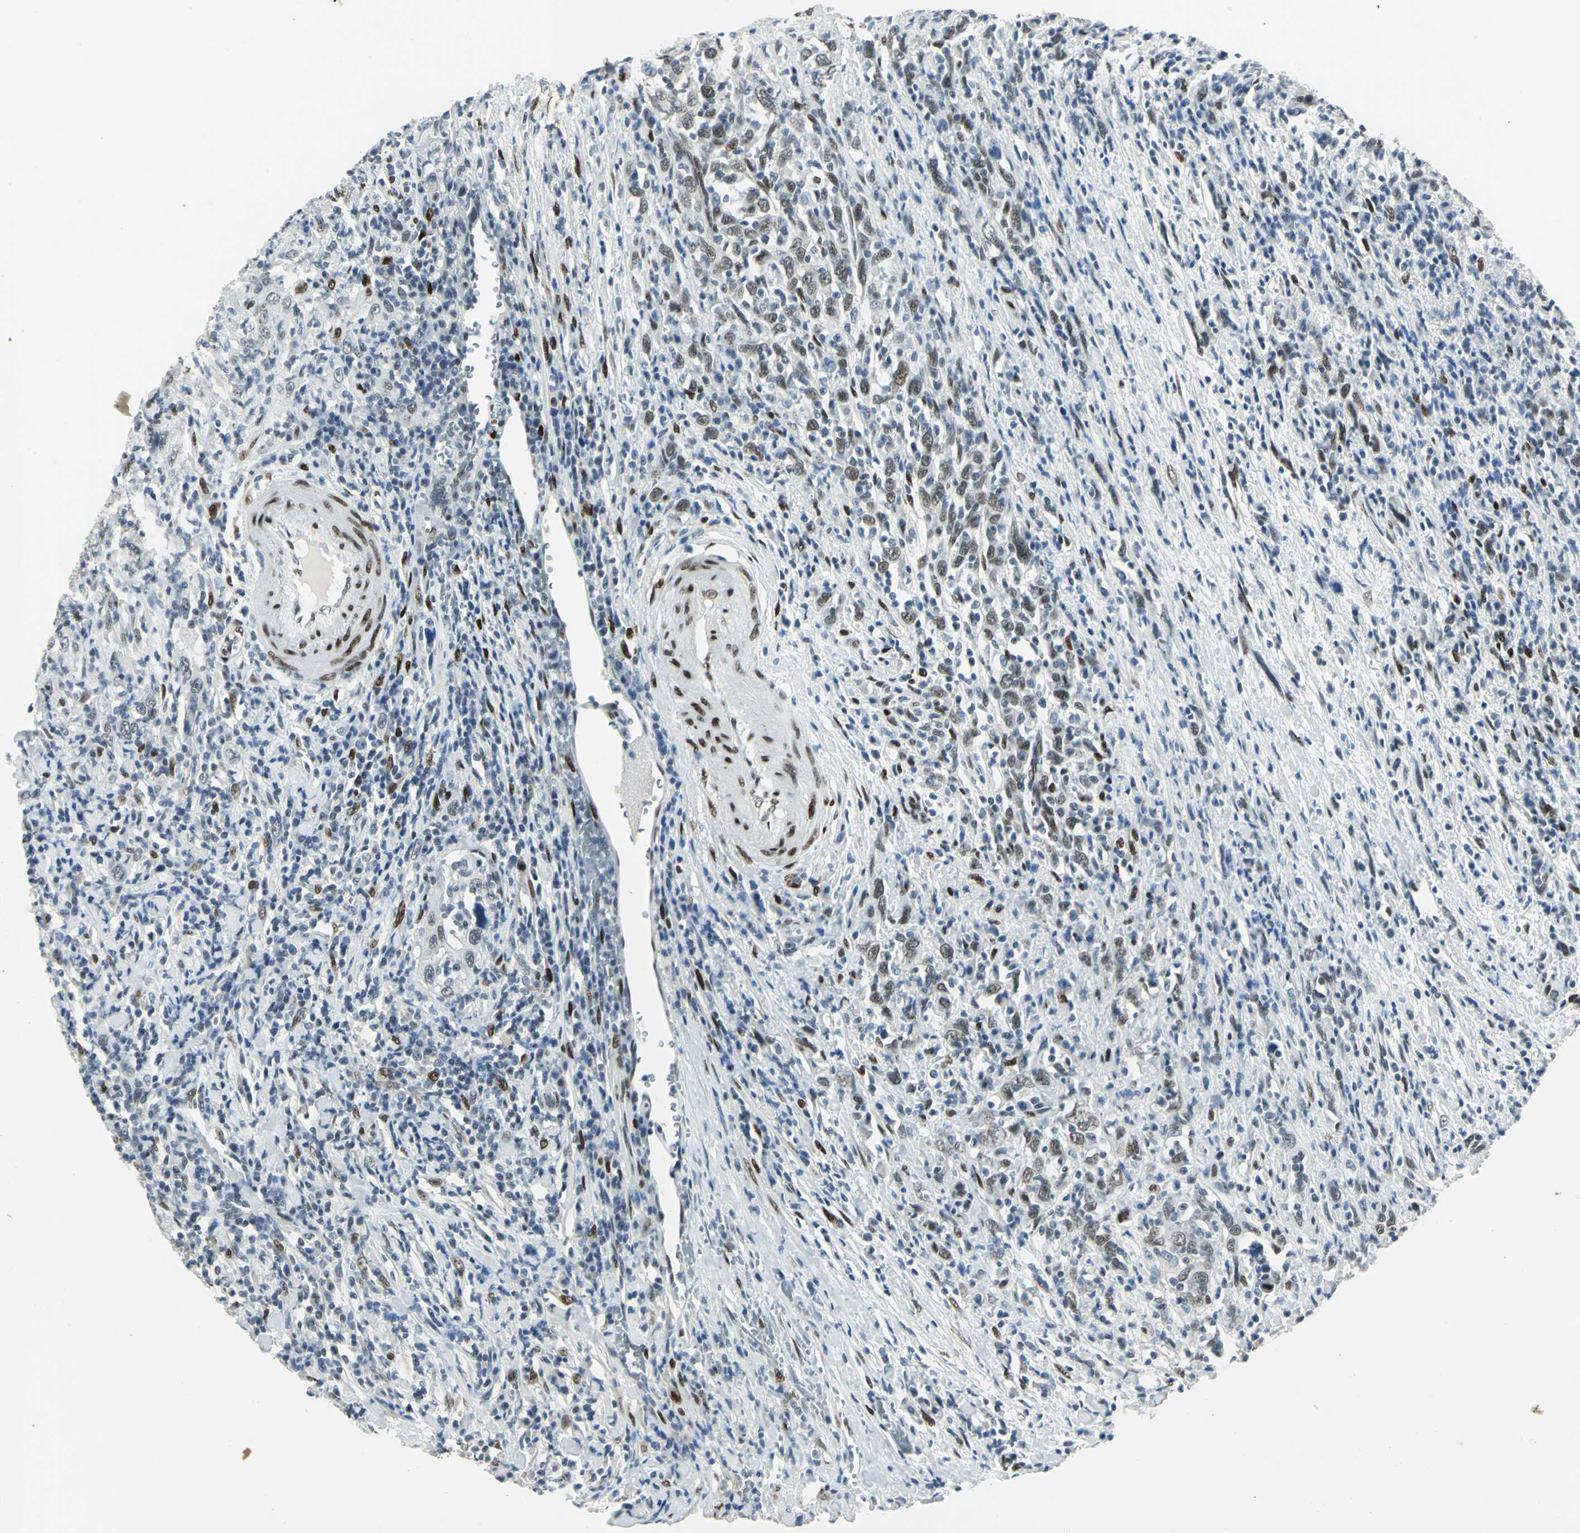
{"staining": {"intensity": "moderate", "quantity": ">75%", "location": "nuclear"}, "tissue": "urothelial cancer", "cell_type": "Tumor cells", "image_type": "cancer", "snomed": [{"axis": "morphology", "description": "Urothelial carcinoma, High grade"}, {"axis": "topography", "description": "Urinary bladder"}], "caption": "Tumor cells demonstrate medium levels of moderate nuclear staining in about >75% of cells in urothelial cancer. The staining was performed using DAB to visualize the protein expression in brown, while the nuclei were stained in blue with hematoxylin (Magnification: 20x).", "gene": "MEIS2", "patient": {"sex": "male", "age": 61}}